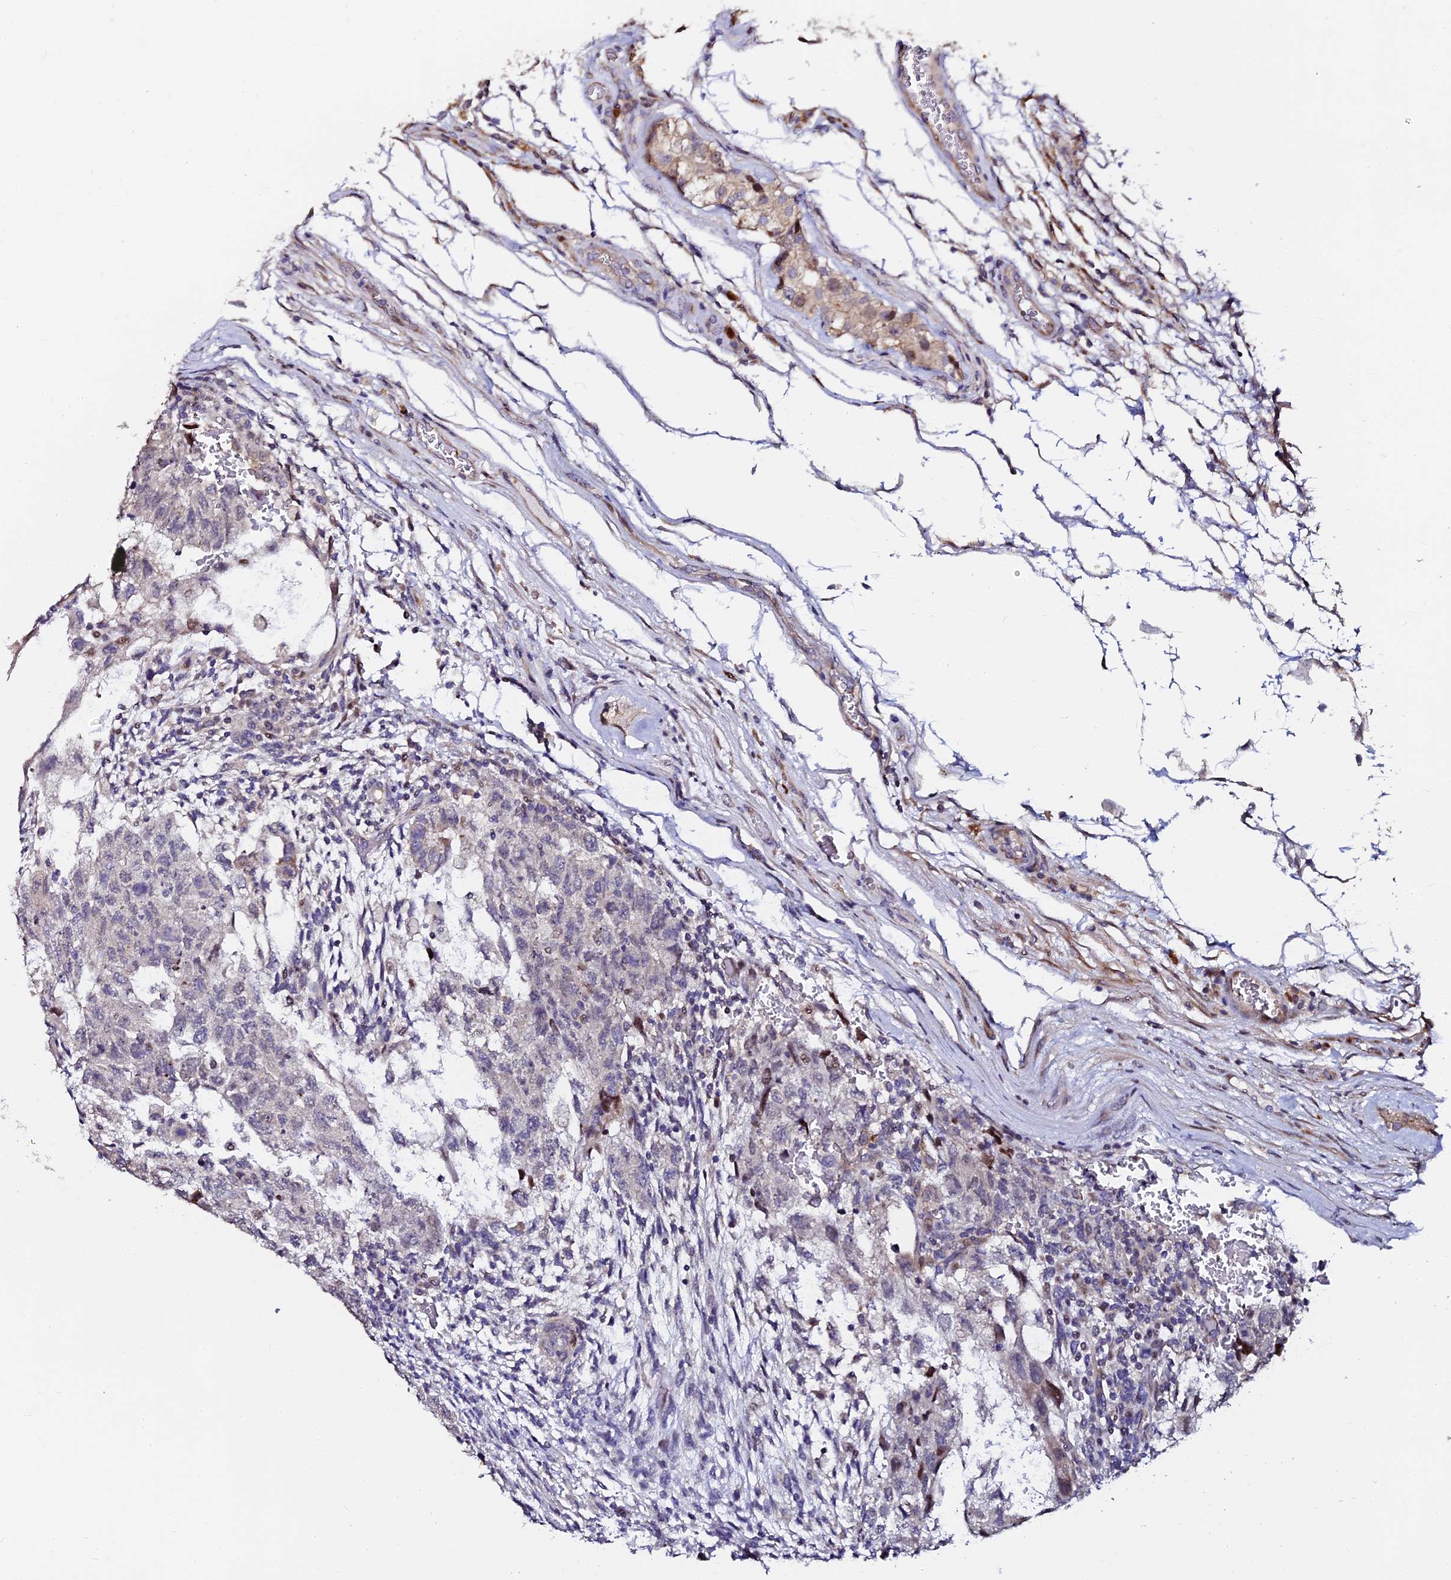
{"staining": {"intensity": "negative", "quantity": "none", "location": "none"}, "tissue": "testis cancer", "cell_type": "Tumor cells", "image_type": "cancer", "snomed": [{"axis": "morphology", "description": "Normal tissue, NOS"}, {"axis": "morphology", "description": "Carcinoma, Embryonal, NOS"}, {"axis": "topography", "description": "Testis"}], "caption": "Micrograph shows no significant protein expression in tumor cells of embryonal carcinoma (testis).", "gene": "GPN3", "patient": {"sex": "male", "age": 36}}